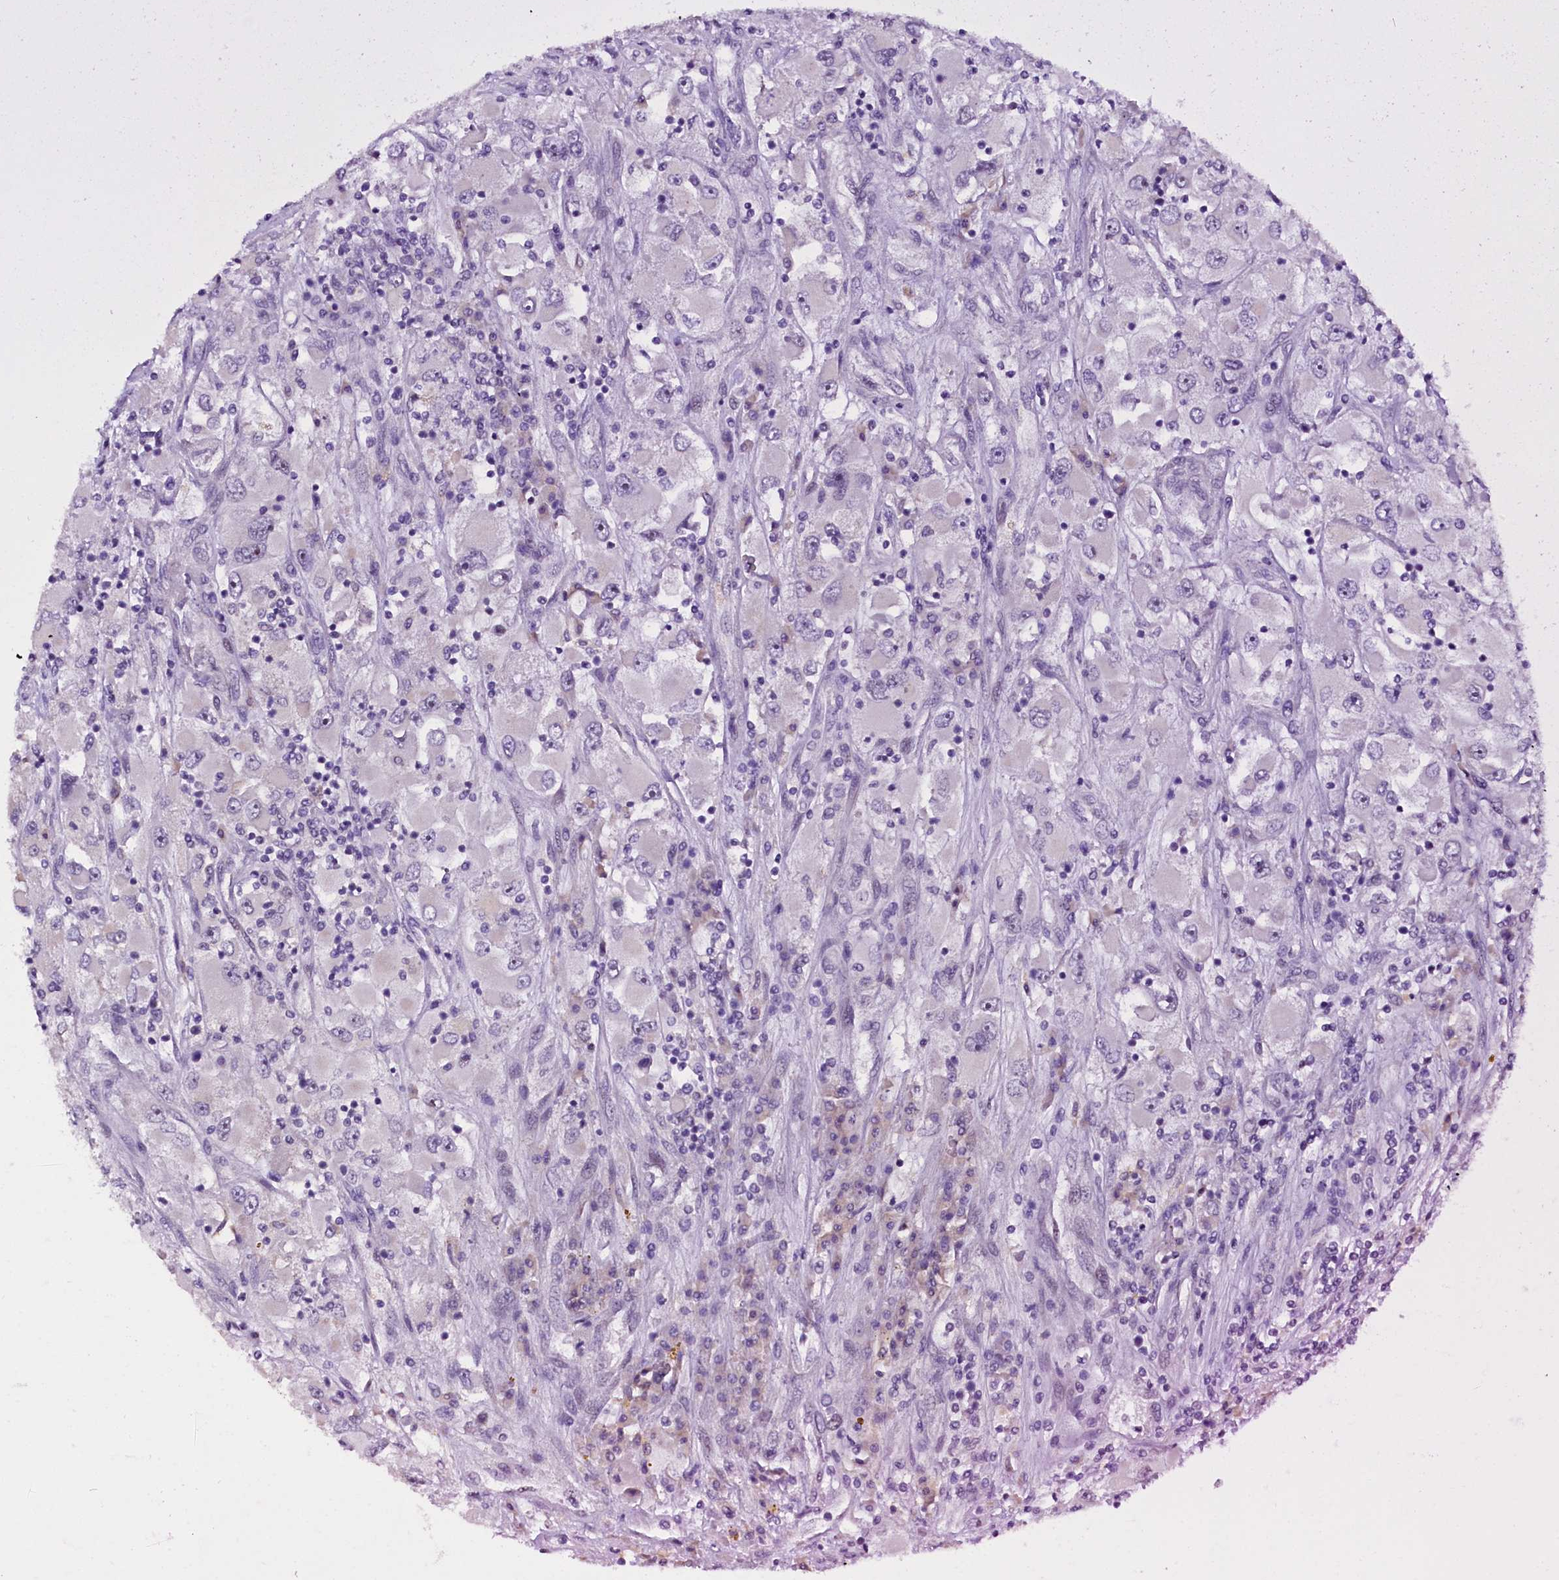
{"staining": {"intensity": "negative", "quantity": "none", "location": "none"}, "tissue": "renal cancer", "cell_type": "Tumor cells", "image_type": "cancer", "snomed": [{"axis": "morphology", "description": "Adenocarcinoma, NOS"}, {"axis": "topography", "description": "Kidney"}], "caption": "There is no significant expression in tumor cells of renal cancer (adenocarcinoma).", "gene": "RPUSD2", "patient": {"sex": "female", "age": 52}}